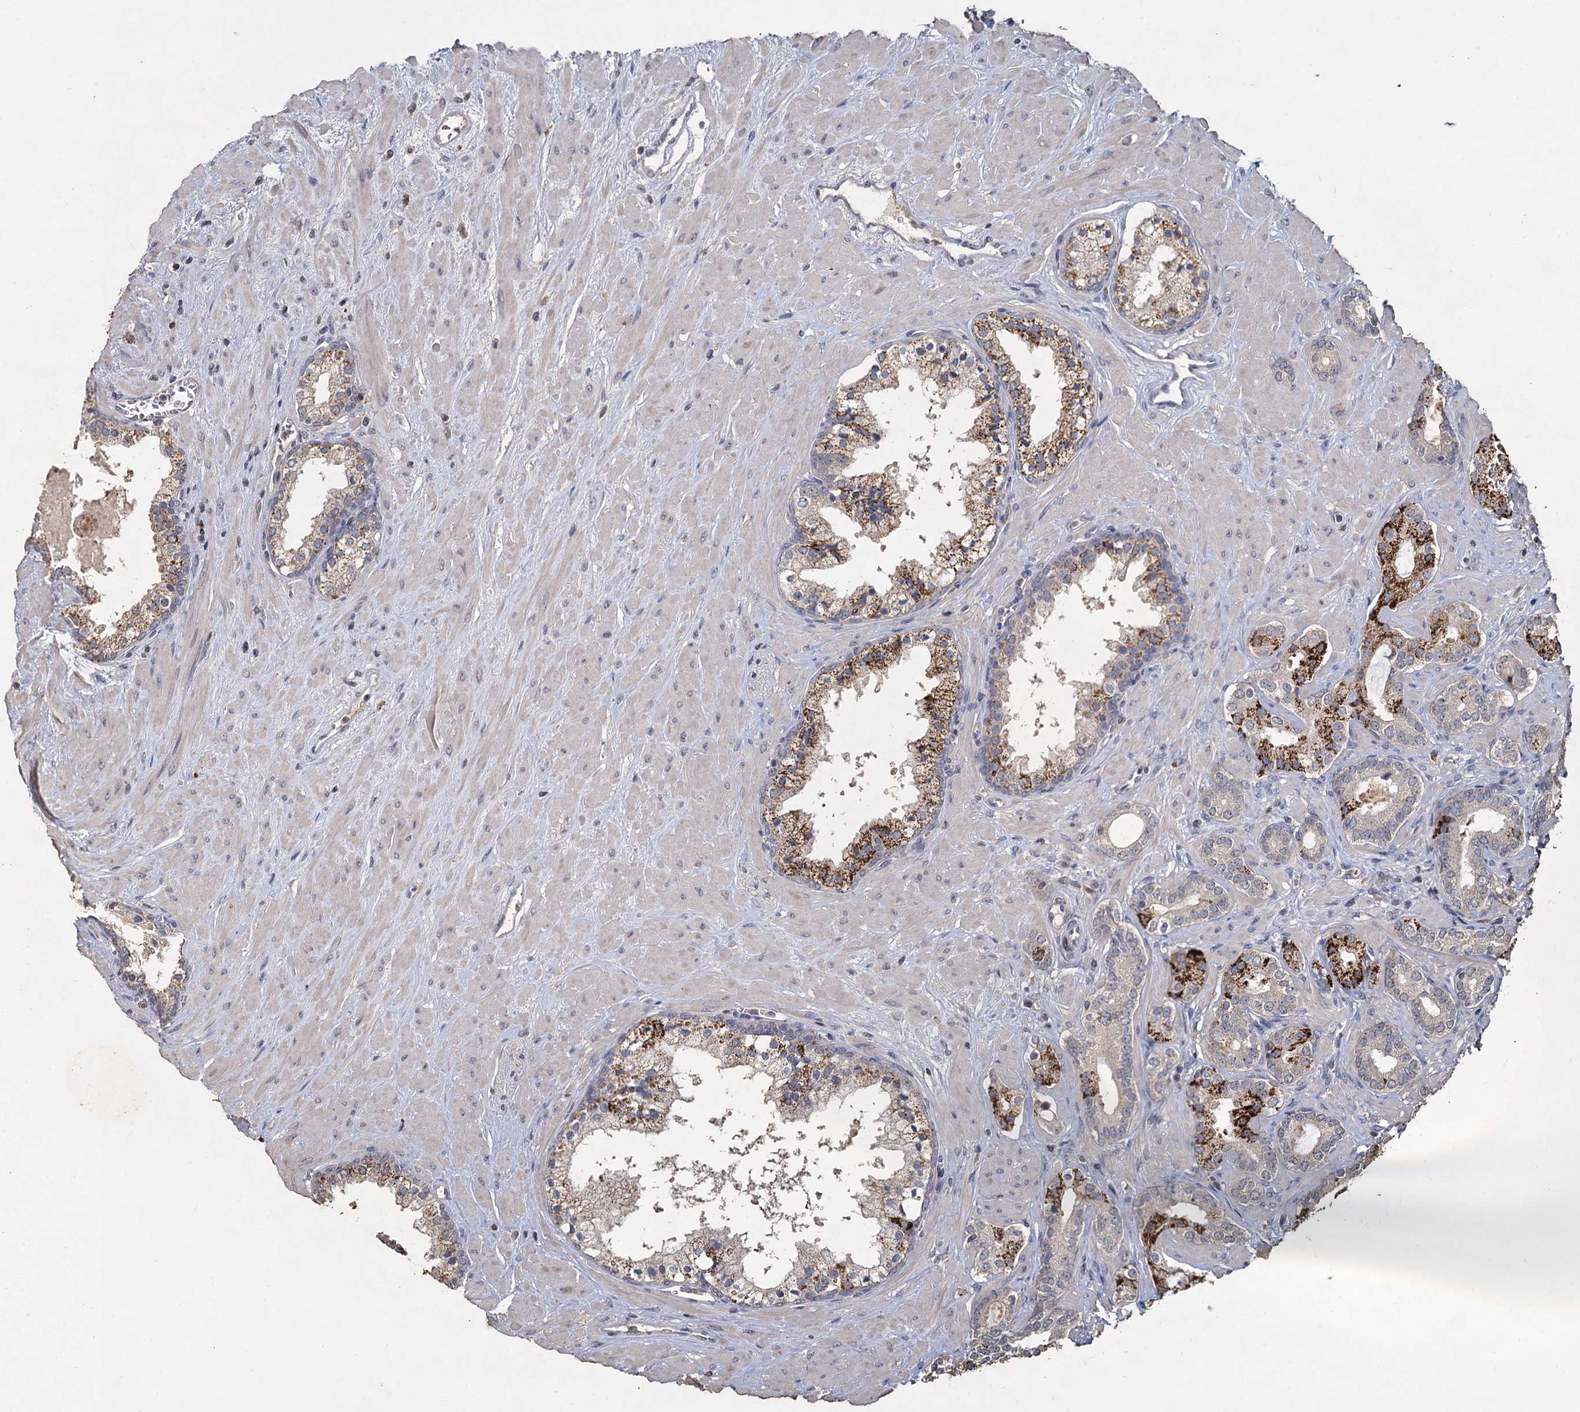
{"staining": {"intensity": "strong", "quantity": "<25%", "location": "cytoplasmic/membranous"}, "tissue": "prostate cancer", "cell_type": "Tumor cells", "image_type": "cancer", "snomed": [{"axis": "morphology", "description": "Adenocarcinoma, High grade"}, {"axis": "topography", "description": "Prostate"}], "caption": "Strong cytoplasmic/membranous staining for a protein is appreciated in approximately <25% of tumor cells of adenocarcinoma (high-grade) (prostate) using immunohistochemistry.", "gene": "CCDC61", "patient": {"sex": "male", "age": 64}}